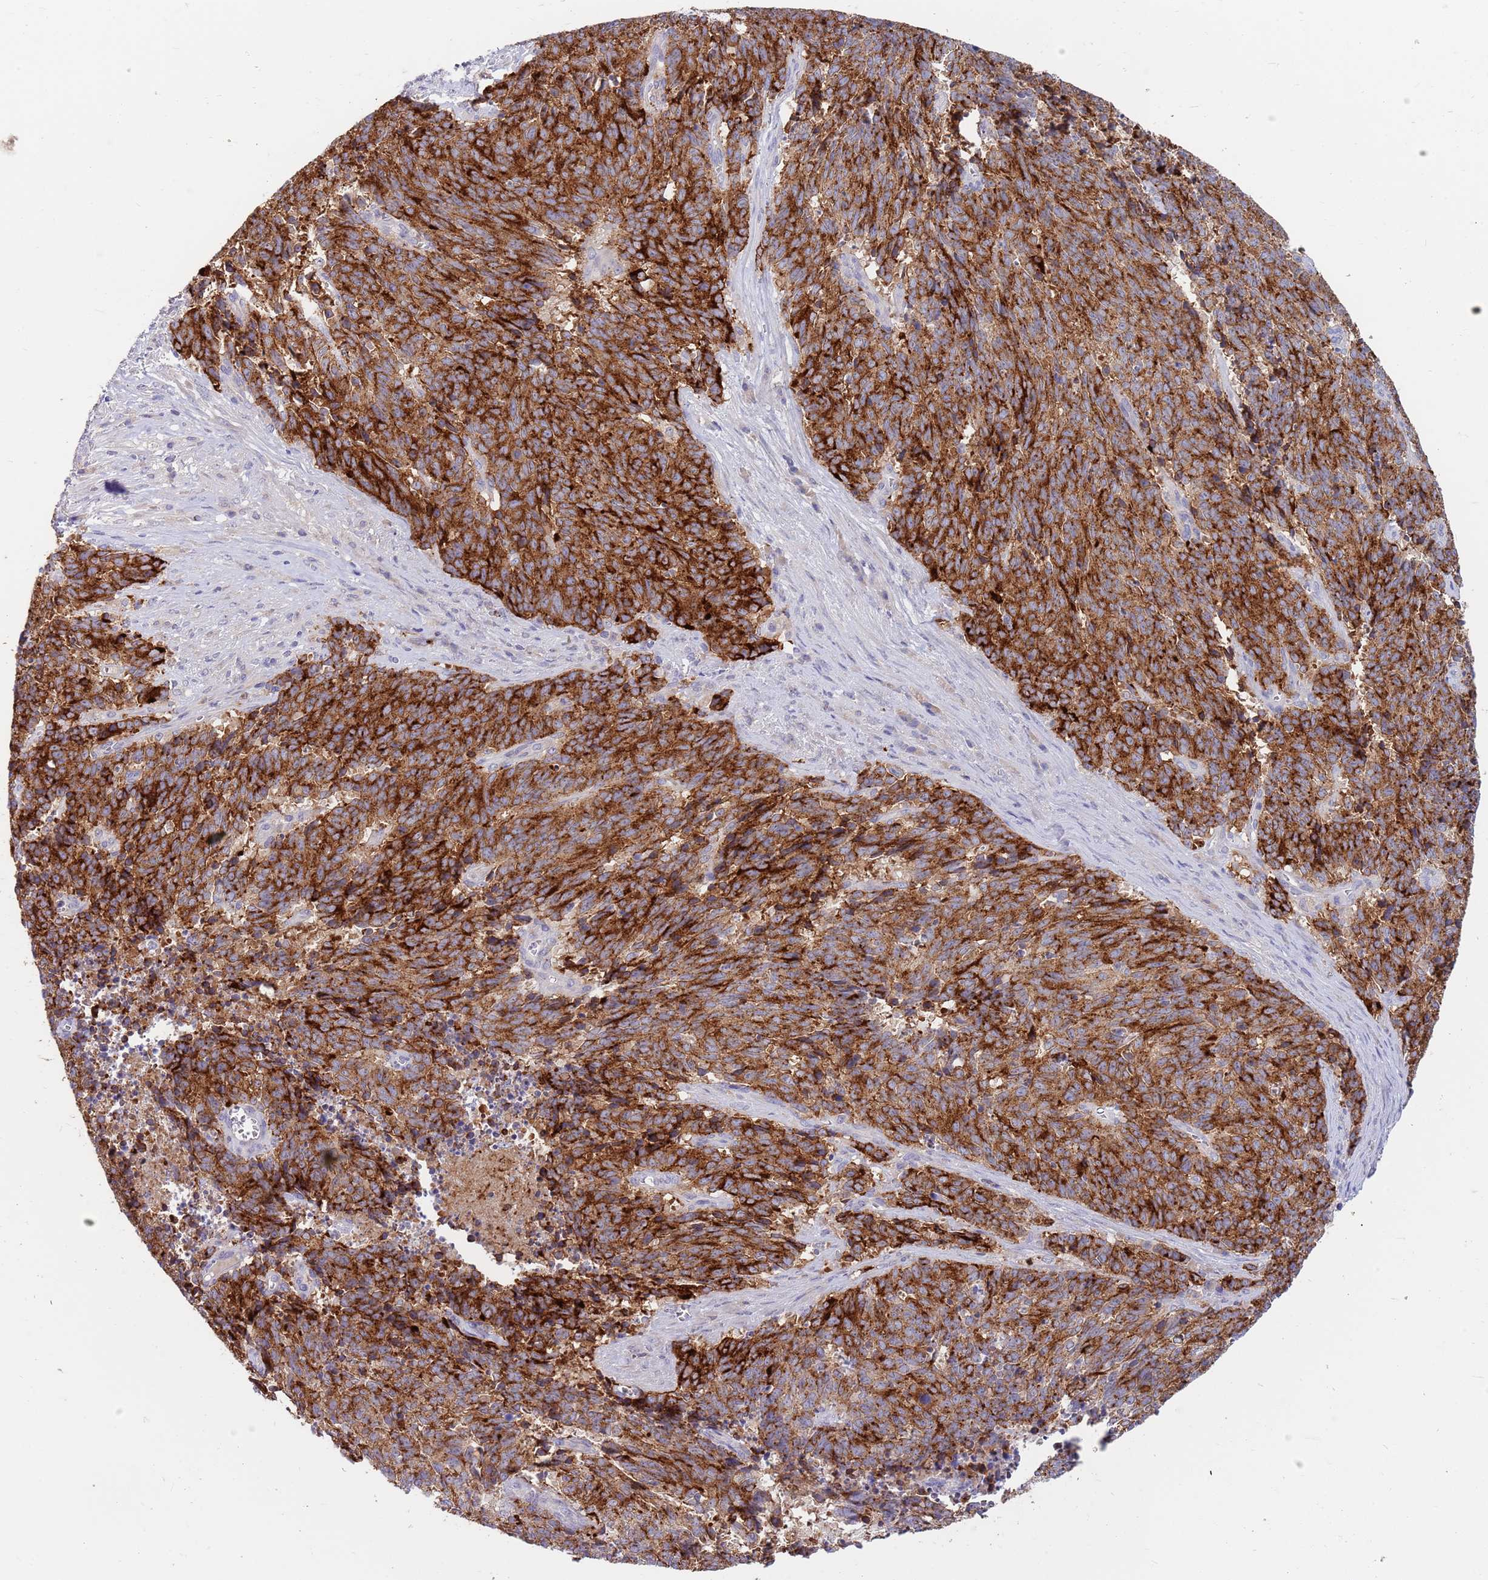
{"staining": {"intensity": "strong", "quantity": ">75%", "location": "cytoplasmic/membranous"}, "tissue": "cervical cancer", "cell_type": "Tumor cells", "image_type": "cancer", "snomed": [{"axis": "morphology", "description": "Squamous cell carcinoma, NOS"}, {"axis": "topography", "description": "Cervix"}], "caption": "A high-resolution photomicrograph shows immunohistochemistry staining of cervical cancer, which reveals strong cytoplasmic/membranous expression in approximately >75% of tumor cells.", "gene": "BORCS5", "patient": {"sex": "female", "age": 29}}